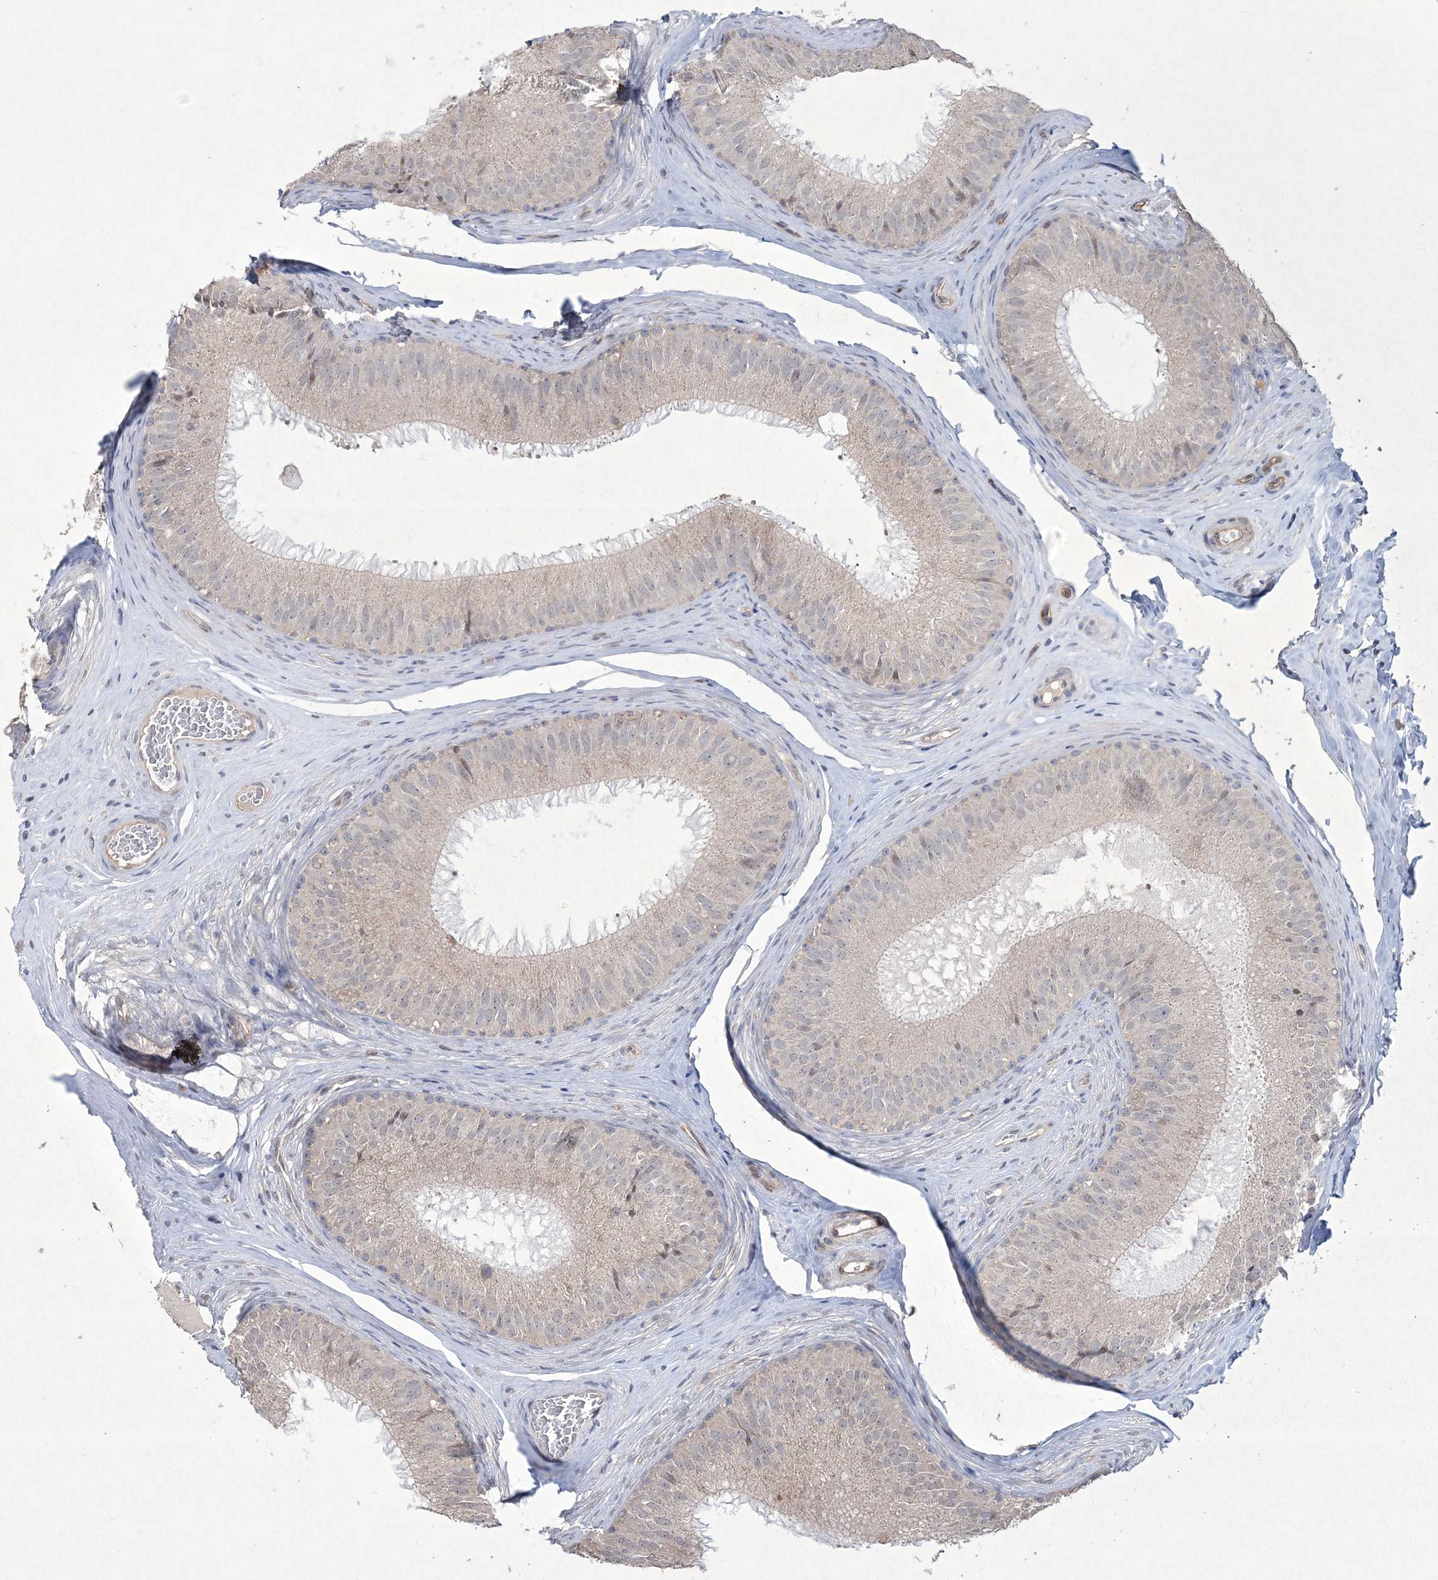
{"staining": {"intensity": "negative", "quantity": "none", "location": "none"}, "tissue": "epididymis", "cell_type": "Glandular cells", "image_type": "normal", "snomed": [{"axis": "morphology", "description": "Normal tissue, NOS"}, {"axis": "topography", "description": "Epididymis"}], "caption": "DAB (3,3'-diaminobenzidine) immunohistochemical staining of normal epididymis displays no significant expression in glandular cells. Nuclei are stained in blue.", "gene": "DPCD", "patient": {"sex": "male", "age": 32}}